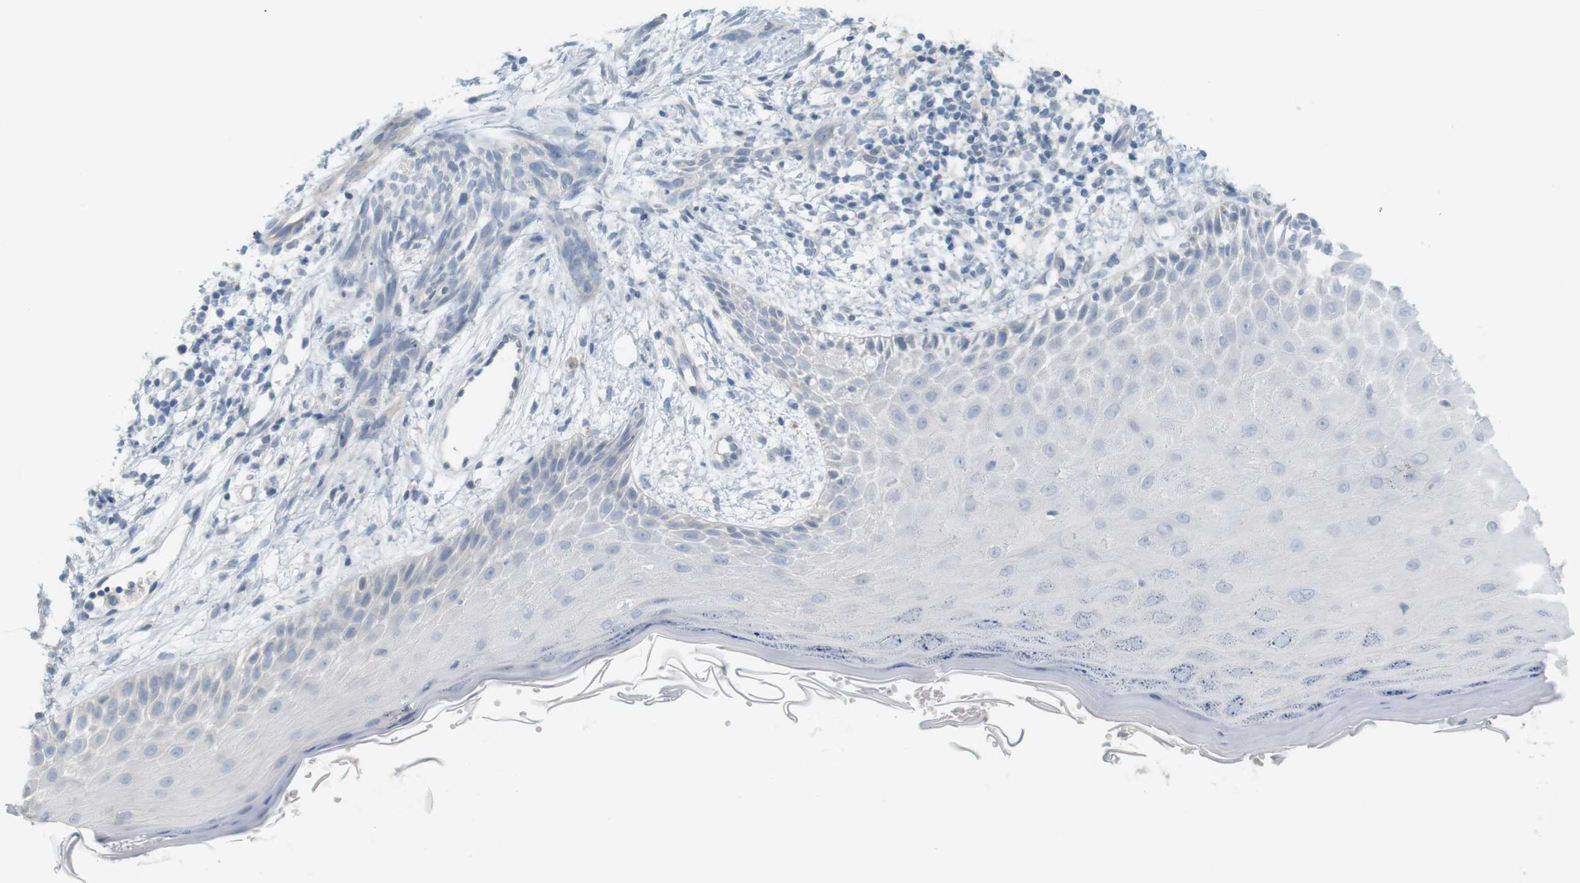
{"staining": {"intensity": "negative", "quantity": "none", "location": "none"}, "tissue": "skin cancer", "cell_type": "Tumor cells", "image_type": "cancer", "snomed": [{"axis": "morphology", "description": "Basal cell carcinoma"}, {"axis": "topography", "description": "Skin"}], "caption": "Immunohistochemistry of human skin cancer (basal cell carcinoma) demonstrates no positivity in tumor cells.", "gene": "CREB3L2", "patient": {"sex": "female", "age": 59}}